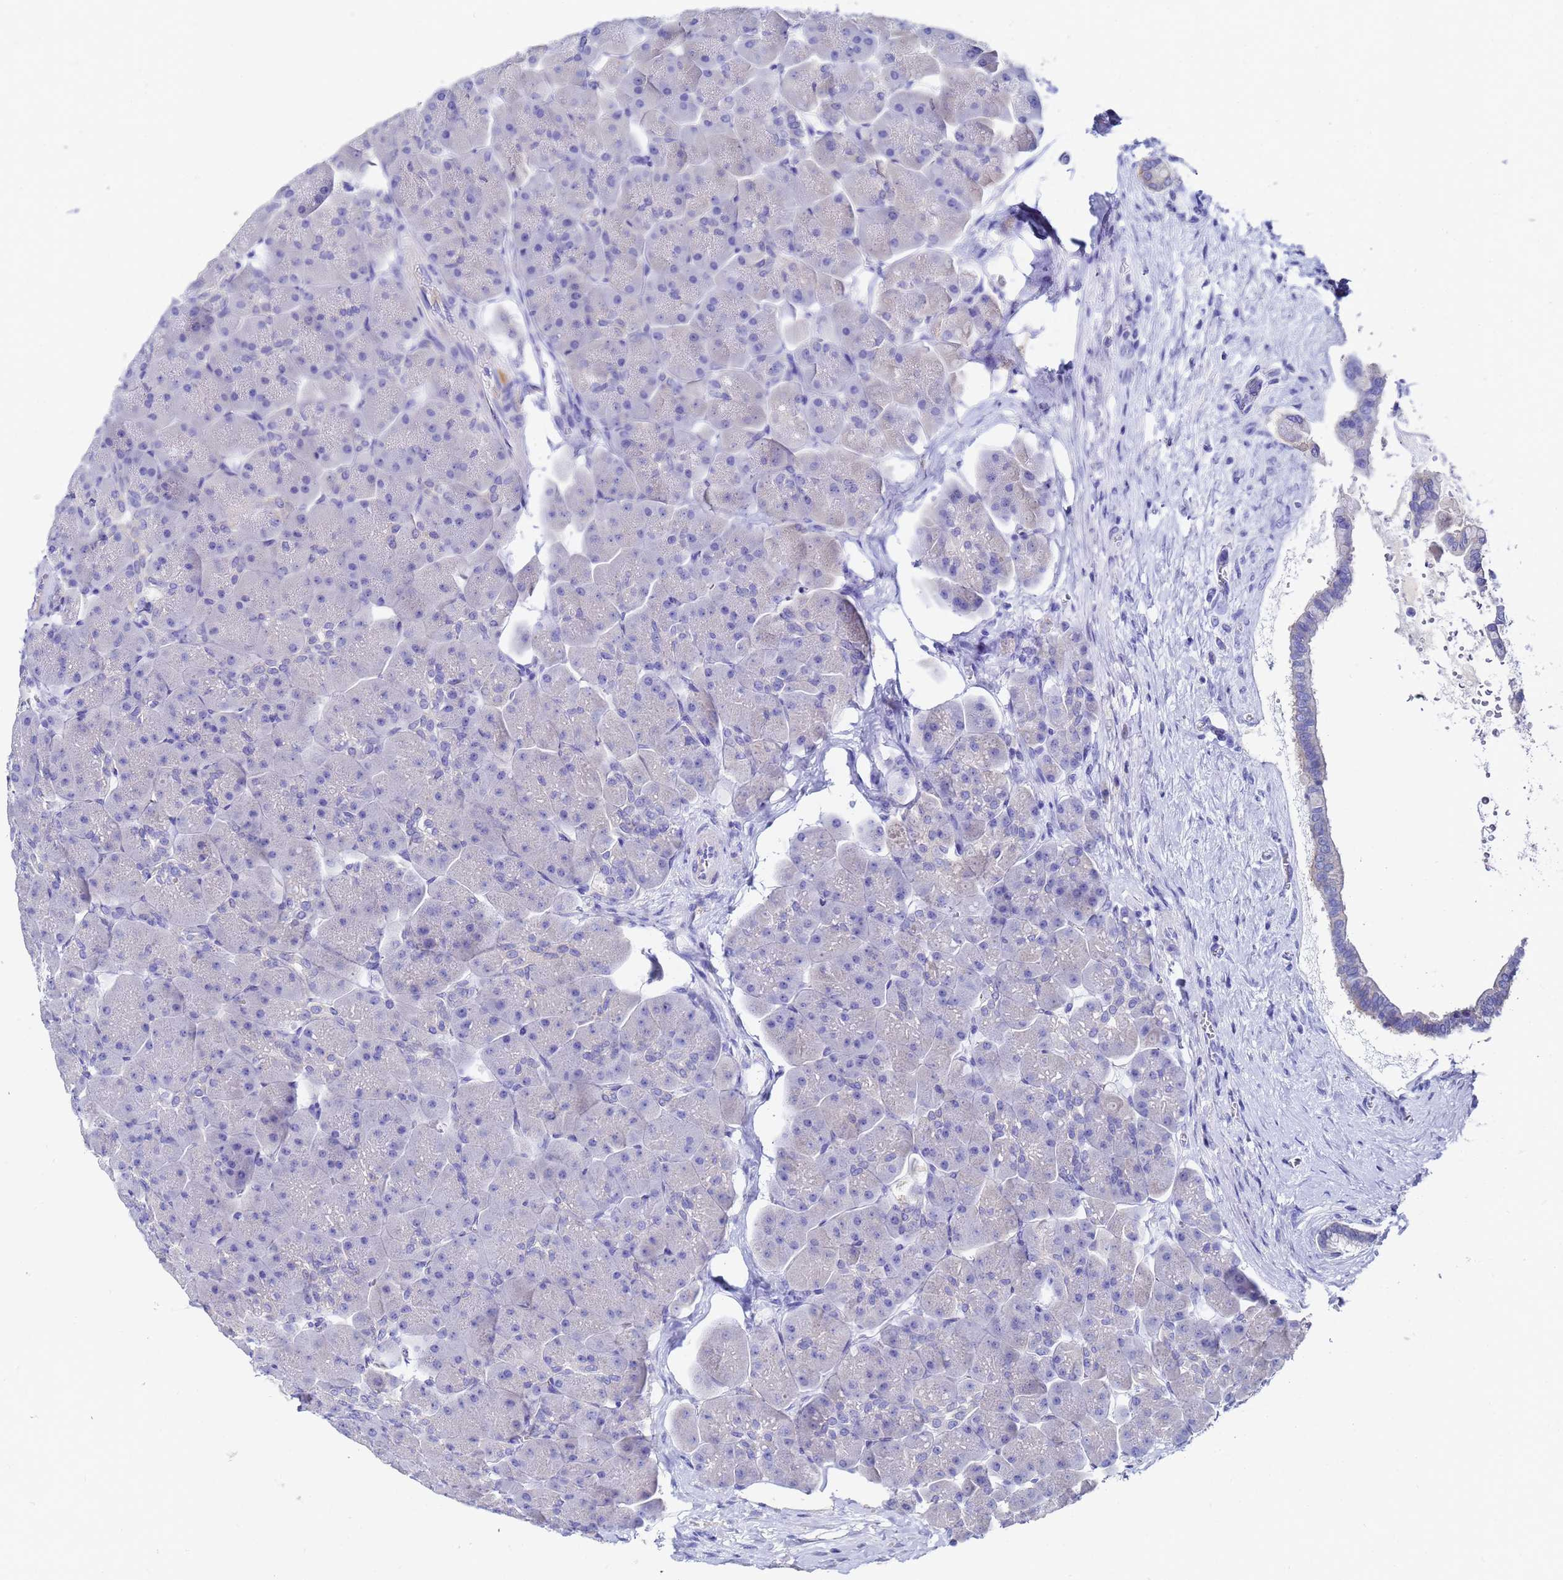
{"staining": {"intensity": "negative", "quantity": "none", "location": "none"}, "tissue": "pancreas", "cell_type": "Exocrine glandular cells", "image_type": "normal", "snomed": [{"axis": "morphology", "description": "Normal tissue, NOS"}, {"axis": "topography", "description": "Pancreas"}], "caption": "High magnification brightfield microscopy of normal pancreas stained with DAB (3,3'-diaminobenzidine) (brown) and counterstained with hematoxylin (blue): exocrine glandular cells show no significant staining.", "gene": "C2orf72", "patient": {"sex": "male", "age": 66}}